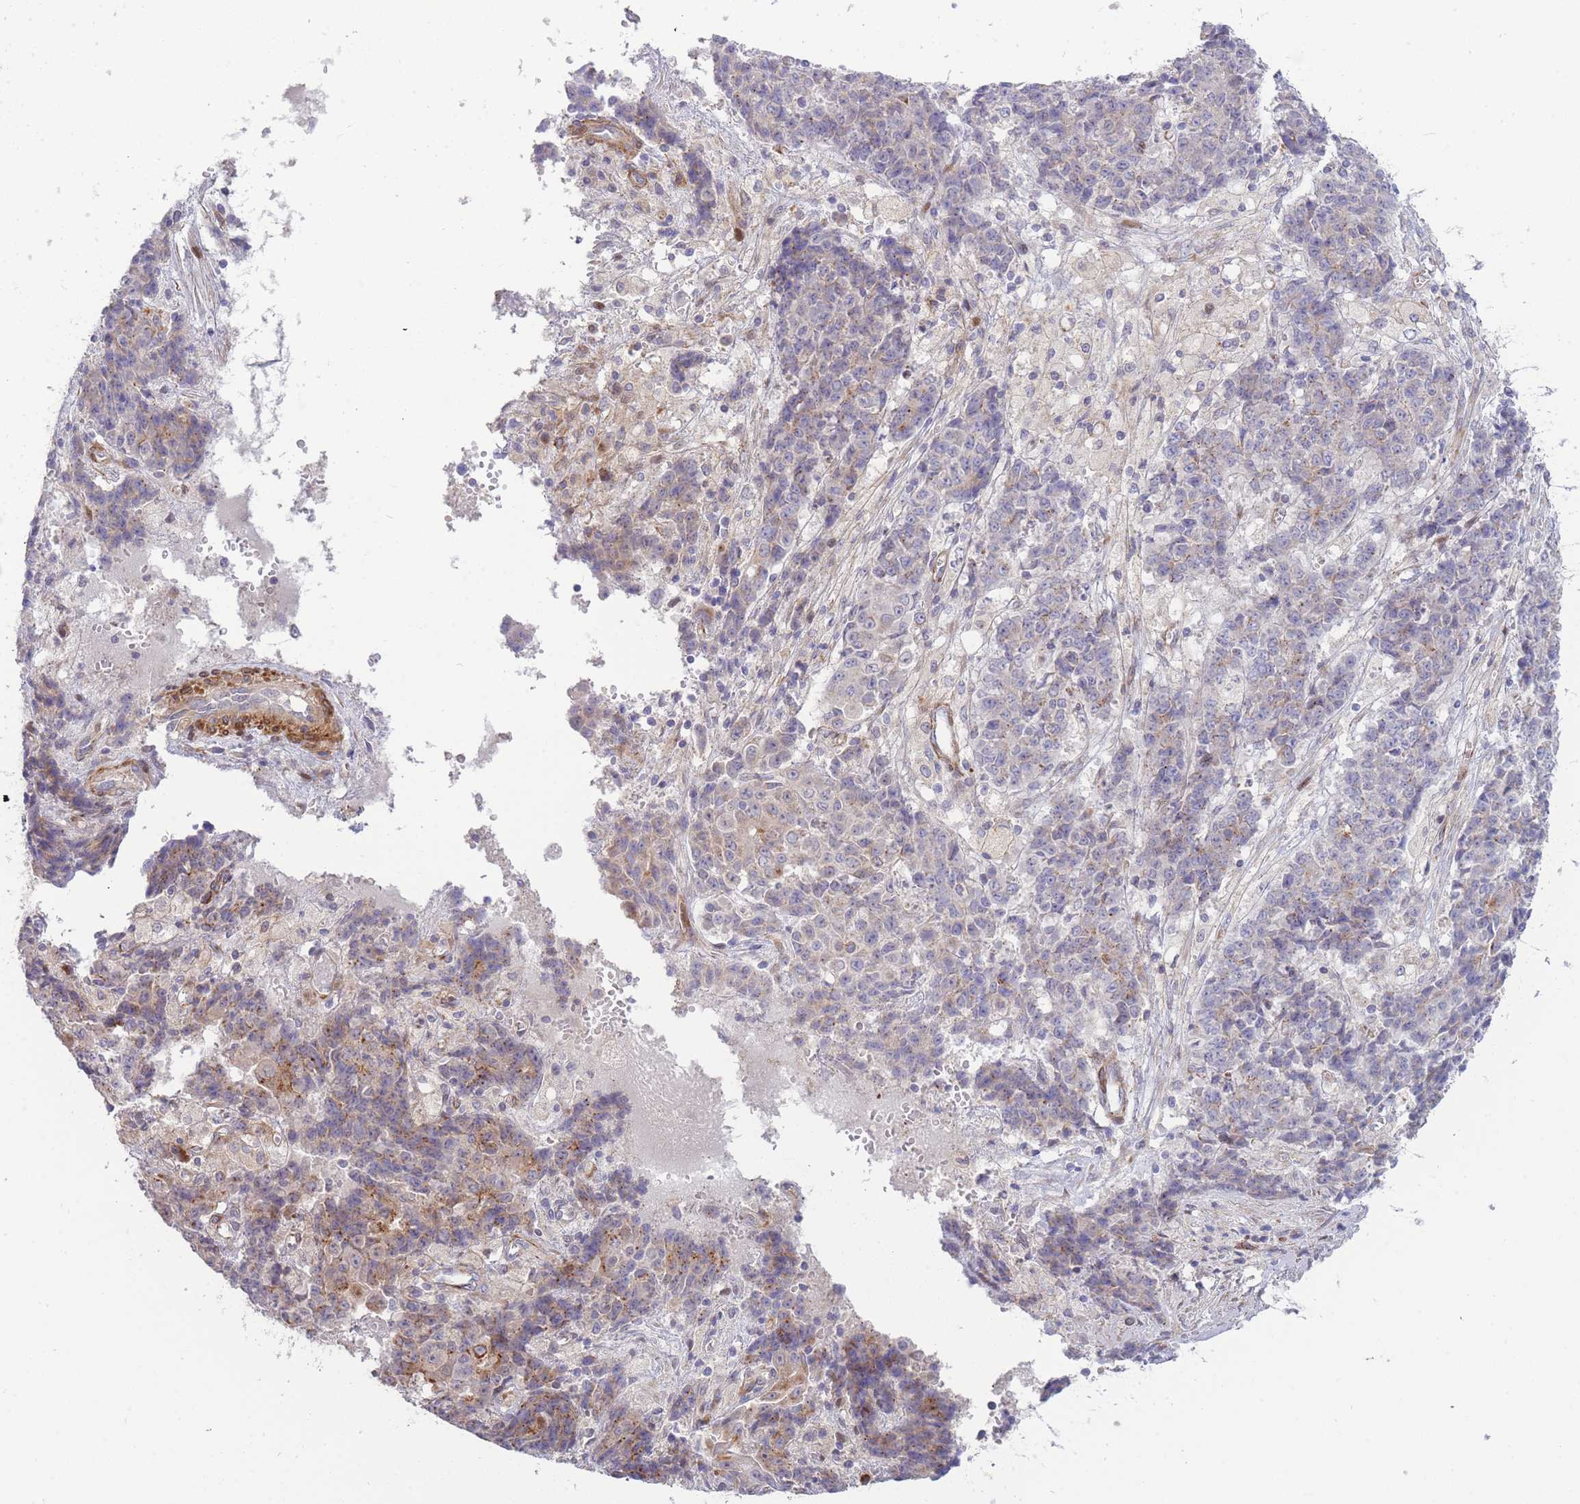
{"staining": {"intensity": "moderate", "quantity": "25%-75%", "location": "cytoplasmic/membranous"}, "tissue": "ovarian cancer", "cell_type": "Tumor cells", "image_type": "cancer", "snomed": [{"axis": "morphology", "description": "Carcinoma, endometroid"}, {"axis": "topography", "description": "Ovary"}], "caption": "Immunohistochemistry (IHC) micrograph of neoplastic tissue: ovarian cancer stained using immunohistochemistry reveals medium levels of moderate protein expression localized specifically in the cytoplasmic/membranous of tumor cells, appearing as a cytoplasmic/membranous brown color.", "gene": "ATP5MC2", "patient": {"sex": "female", "age": 42}}